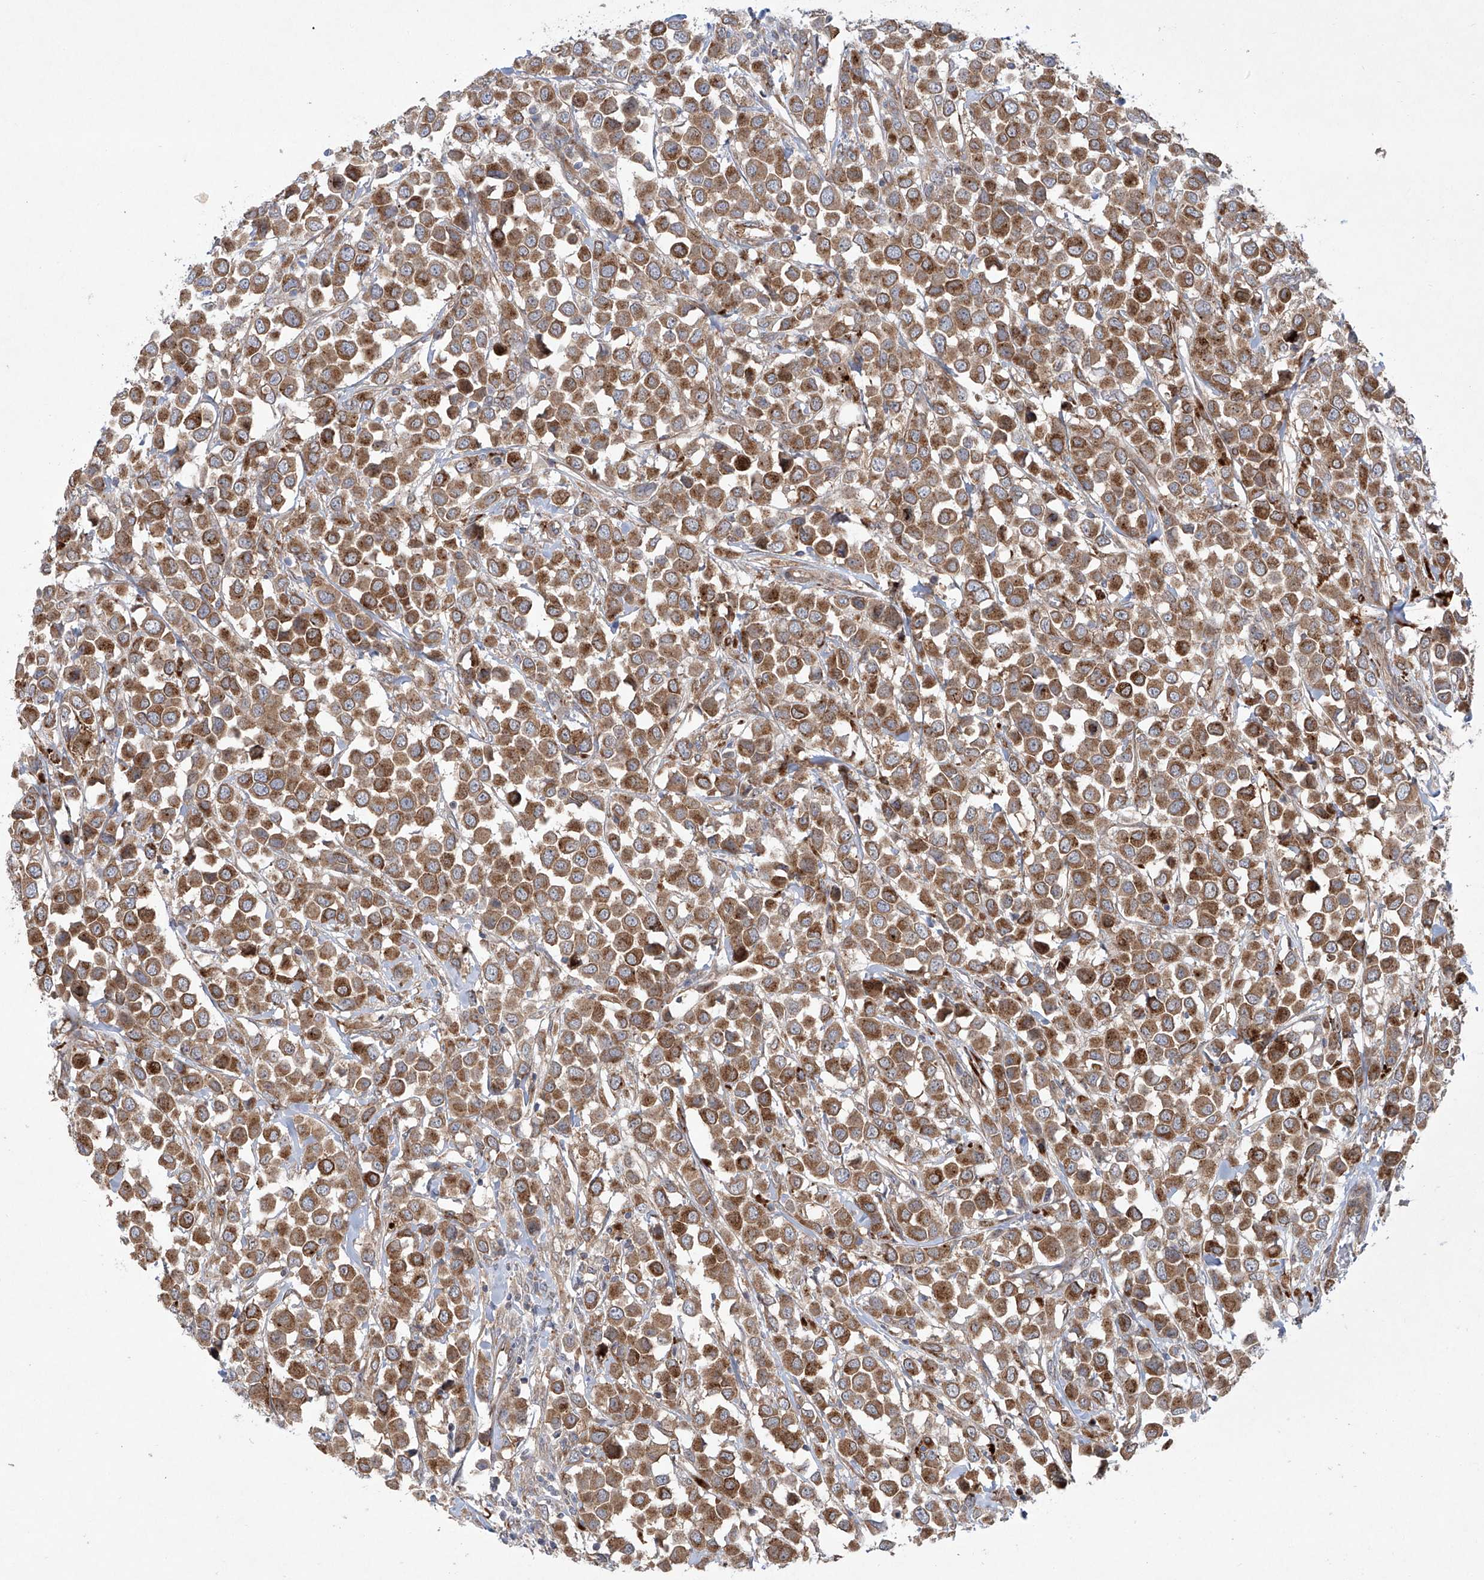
{"staining": {"intensity": "moderate", "quantity": ">75%", "location": "cytoplasmic/membranous"}, "tissue": "breast cancer", "cell_type": "Tumor cells", "image_type": "cancer", "snomed": [{"axis": "morphology", "description": "Duct carcinoma"}, {"axis": "topography", "description": "Breast"}], "caption": "Immunohistochemical staining of breast cancer displays medium levels of moderate cytoplasmic/membranous positivity in approximately >75% of tumor cells.", "gene": "KLC4", "patient": {"sex": "female", "age": 61}}